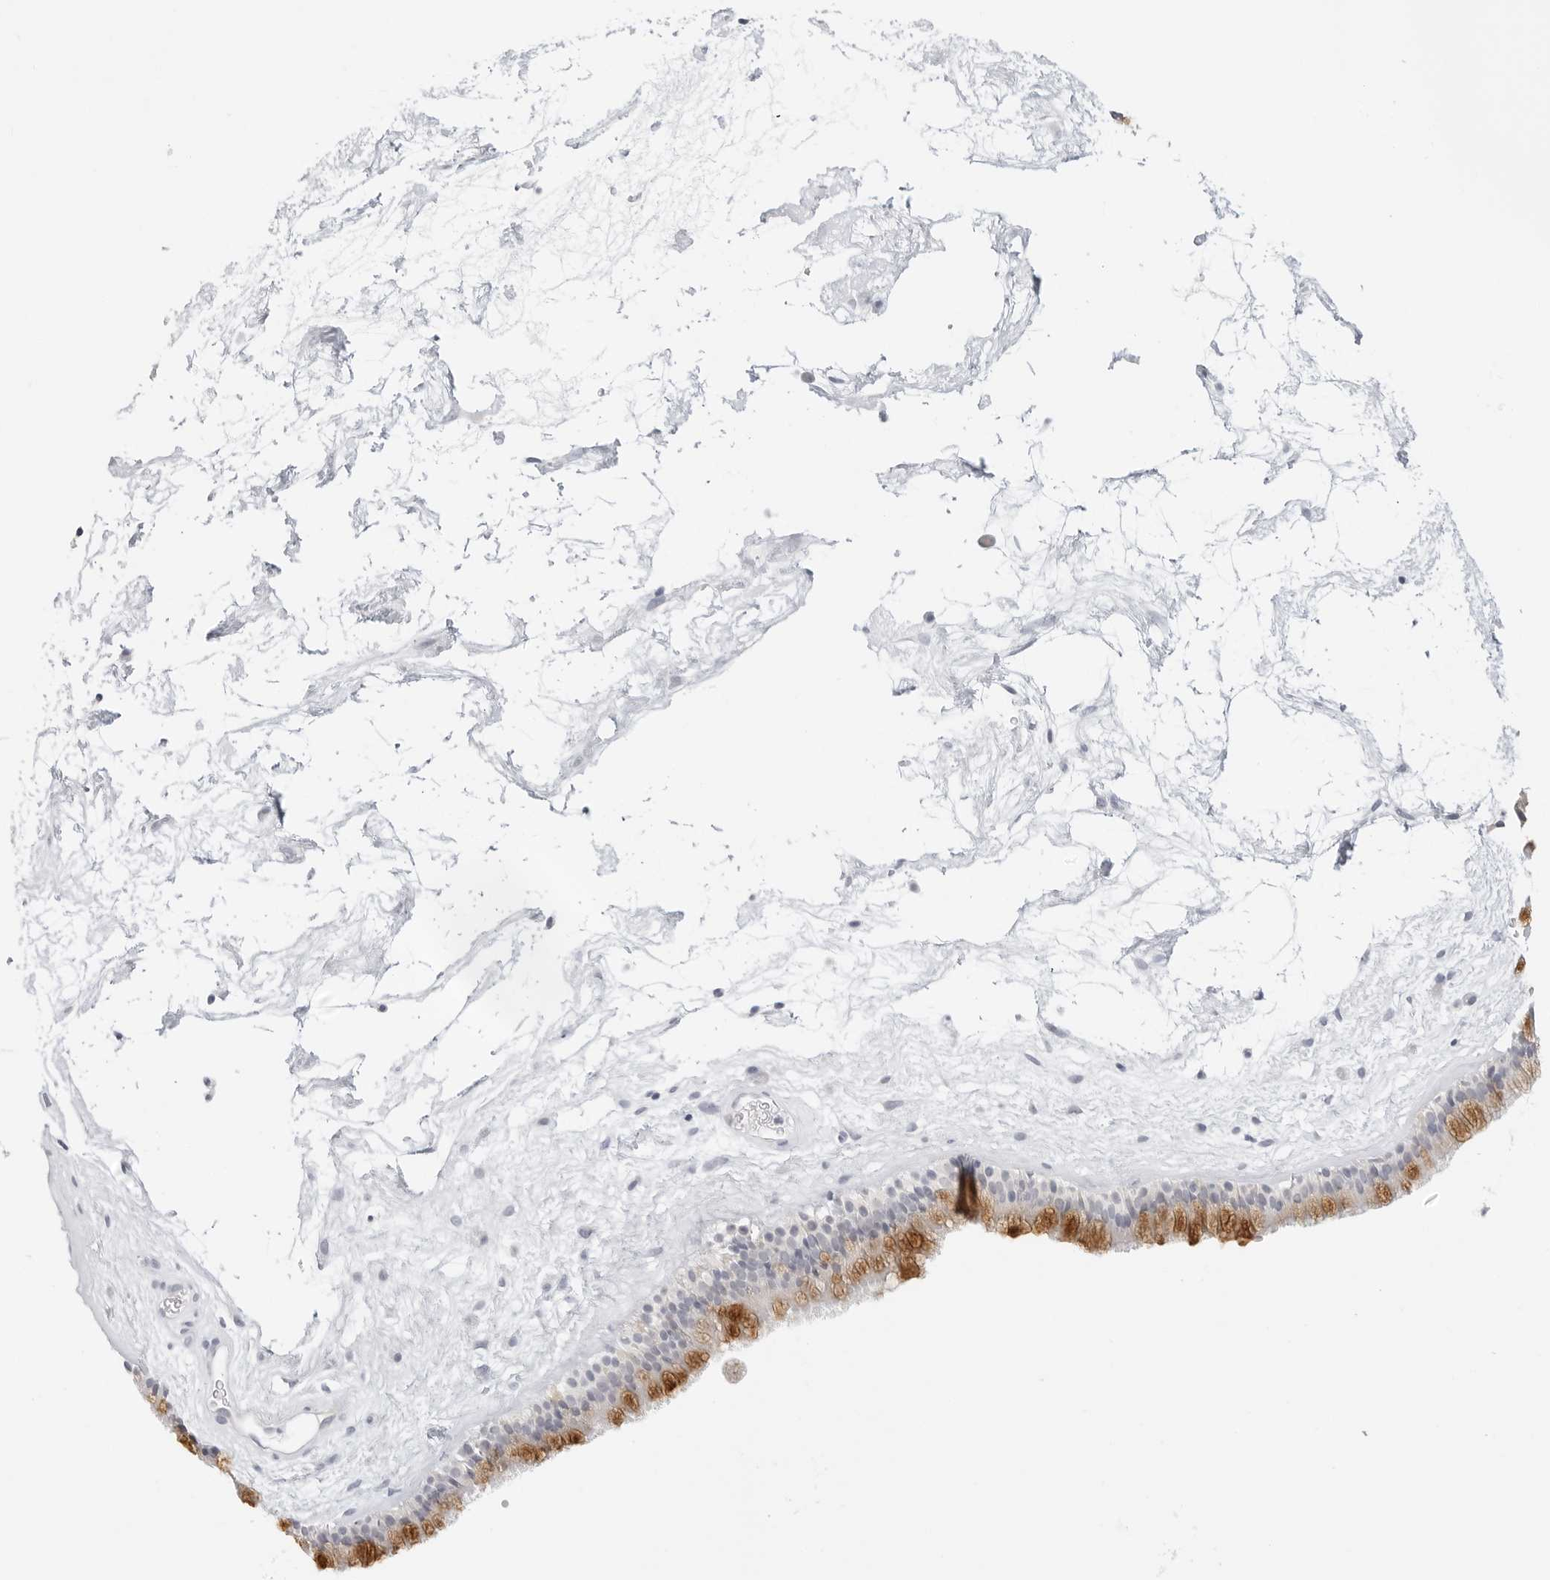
{"staining": {"intensity": "strong", "quantity": "<25%", "location": "cytoplasmic/membranous"}, "tissue": "nasopharynx", "cell_type": "Respiratory epithelial cells", "image_type": "normal", "snomed": [{"axis": "morphology", "description": "Normal tissue, NOS"}, {"axis": "morphology", "description": "Inflammation, NOS"}, {"axis": "topography", "description": "Nasopharynx"}], "caption": "Respiratory epithelial cells display strong cytoplasmic/membranous expression in about <25% of cells in normal nasopharynx.", "gene": "HMGCS2", "patient": {"sex": "male", "age": 48}}